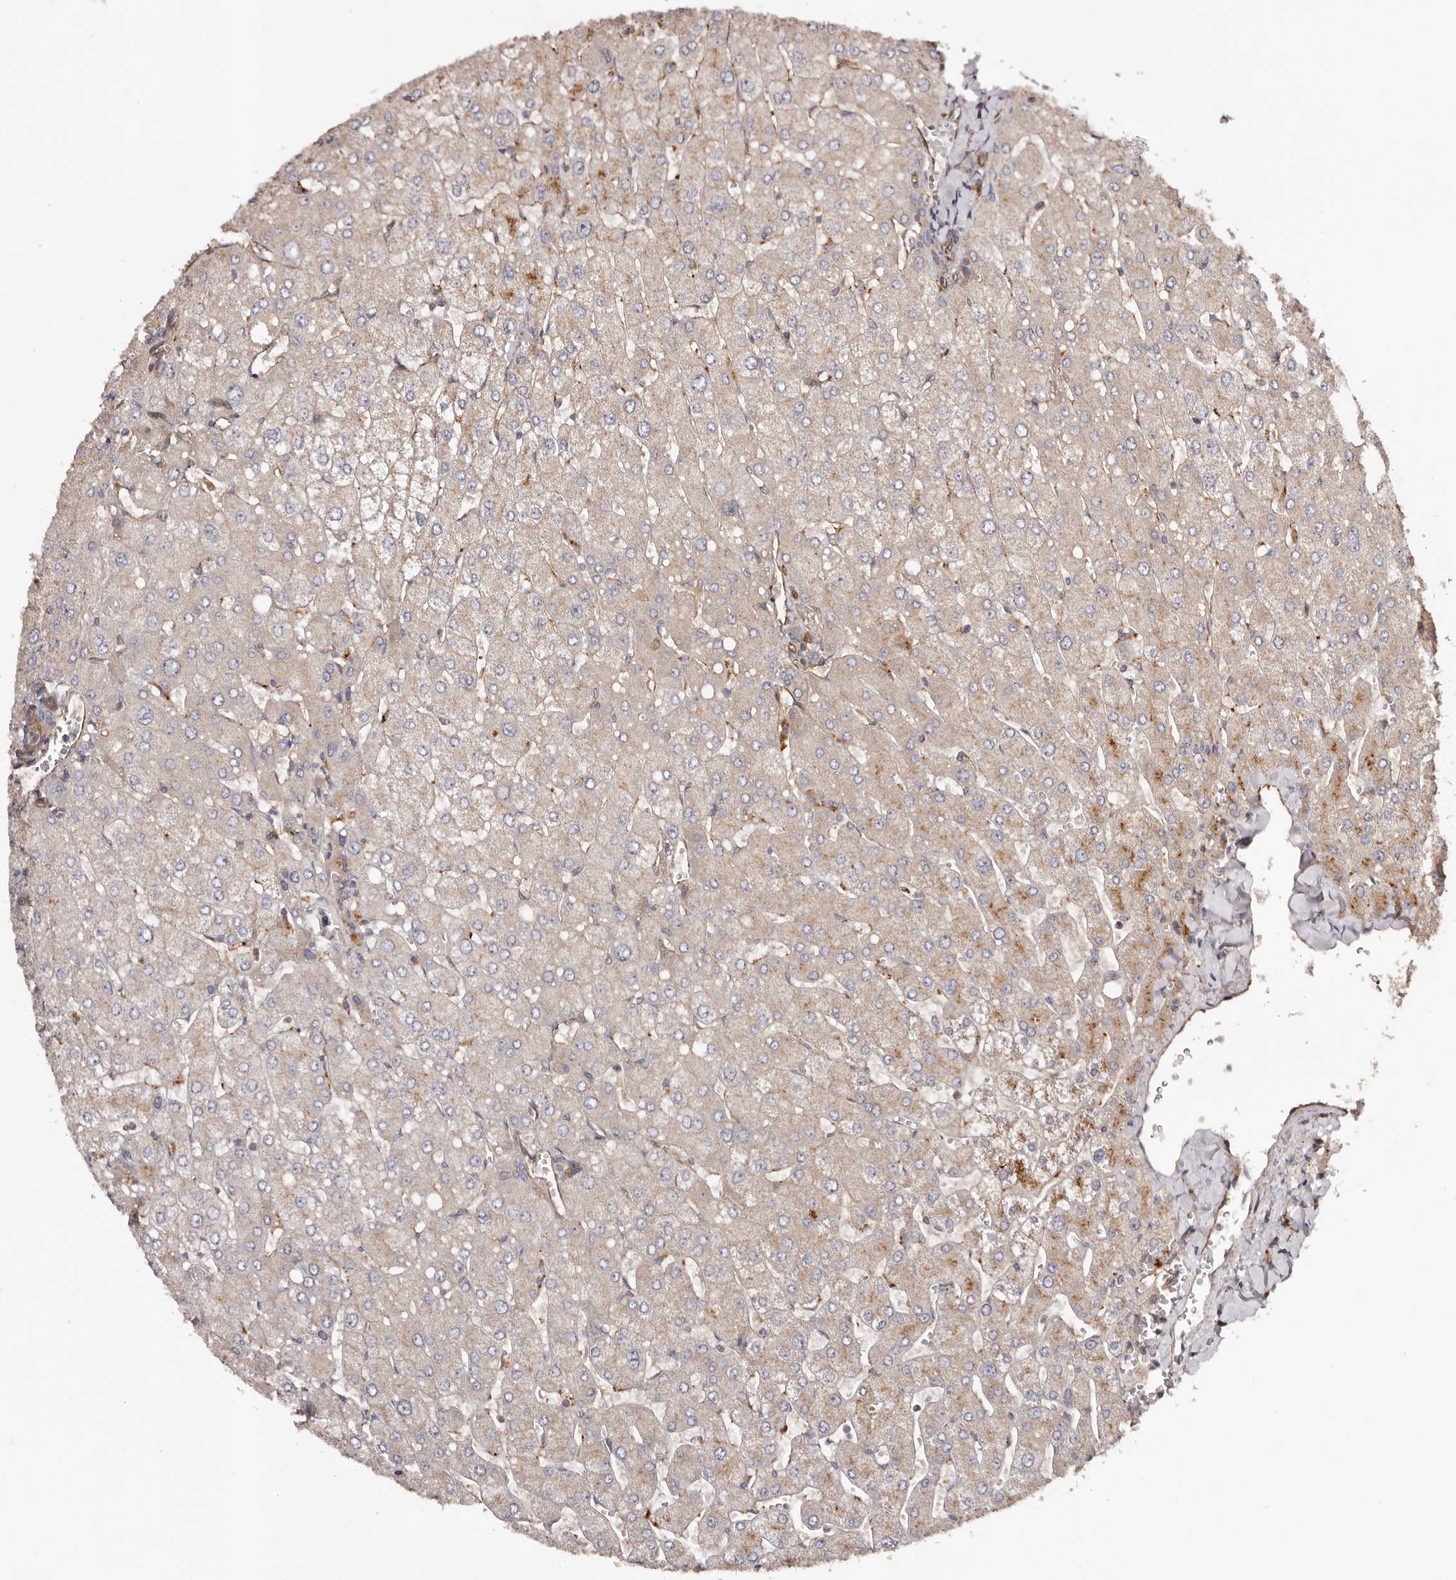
{"staining": {"intensity": "negative", "quantity": "none", "location": "none"}, "tissue": "liver", "cell_type": "Cholangiocytes", "image_type": "normal", "snomed": [{"axis": "morphology", "description": "Normal tissue, NOS"}, {"axis": "topography", "description": "Liver"}], "caption": "Immunohistochemistry (IHC) photomicrograph of normal liver: human liver stained with DAB reveals no significant protein expression in cholangiocytes.", "gene": "GTPBP1", "patient": {"sex": "male", "age": 55}}